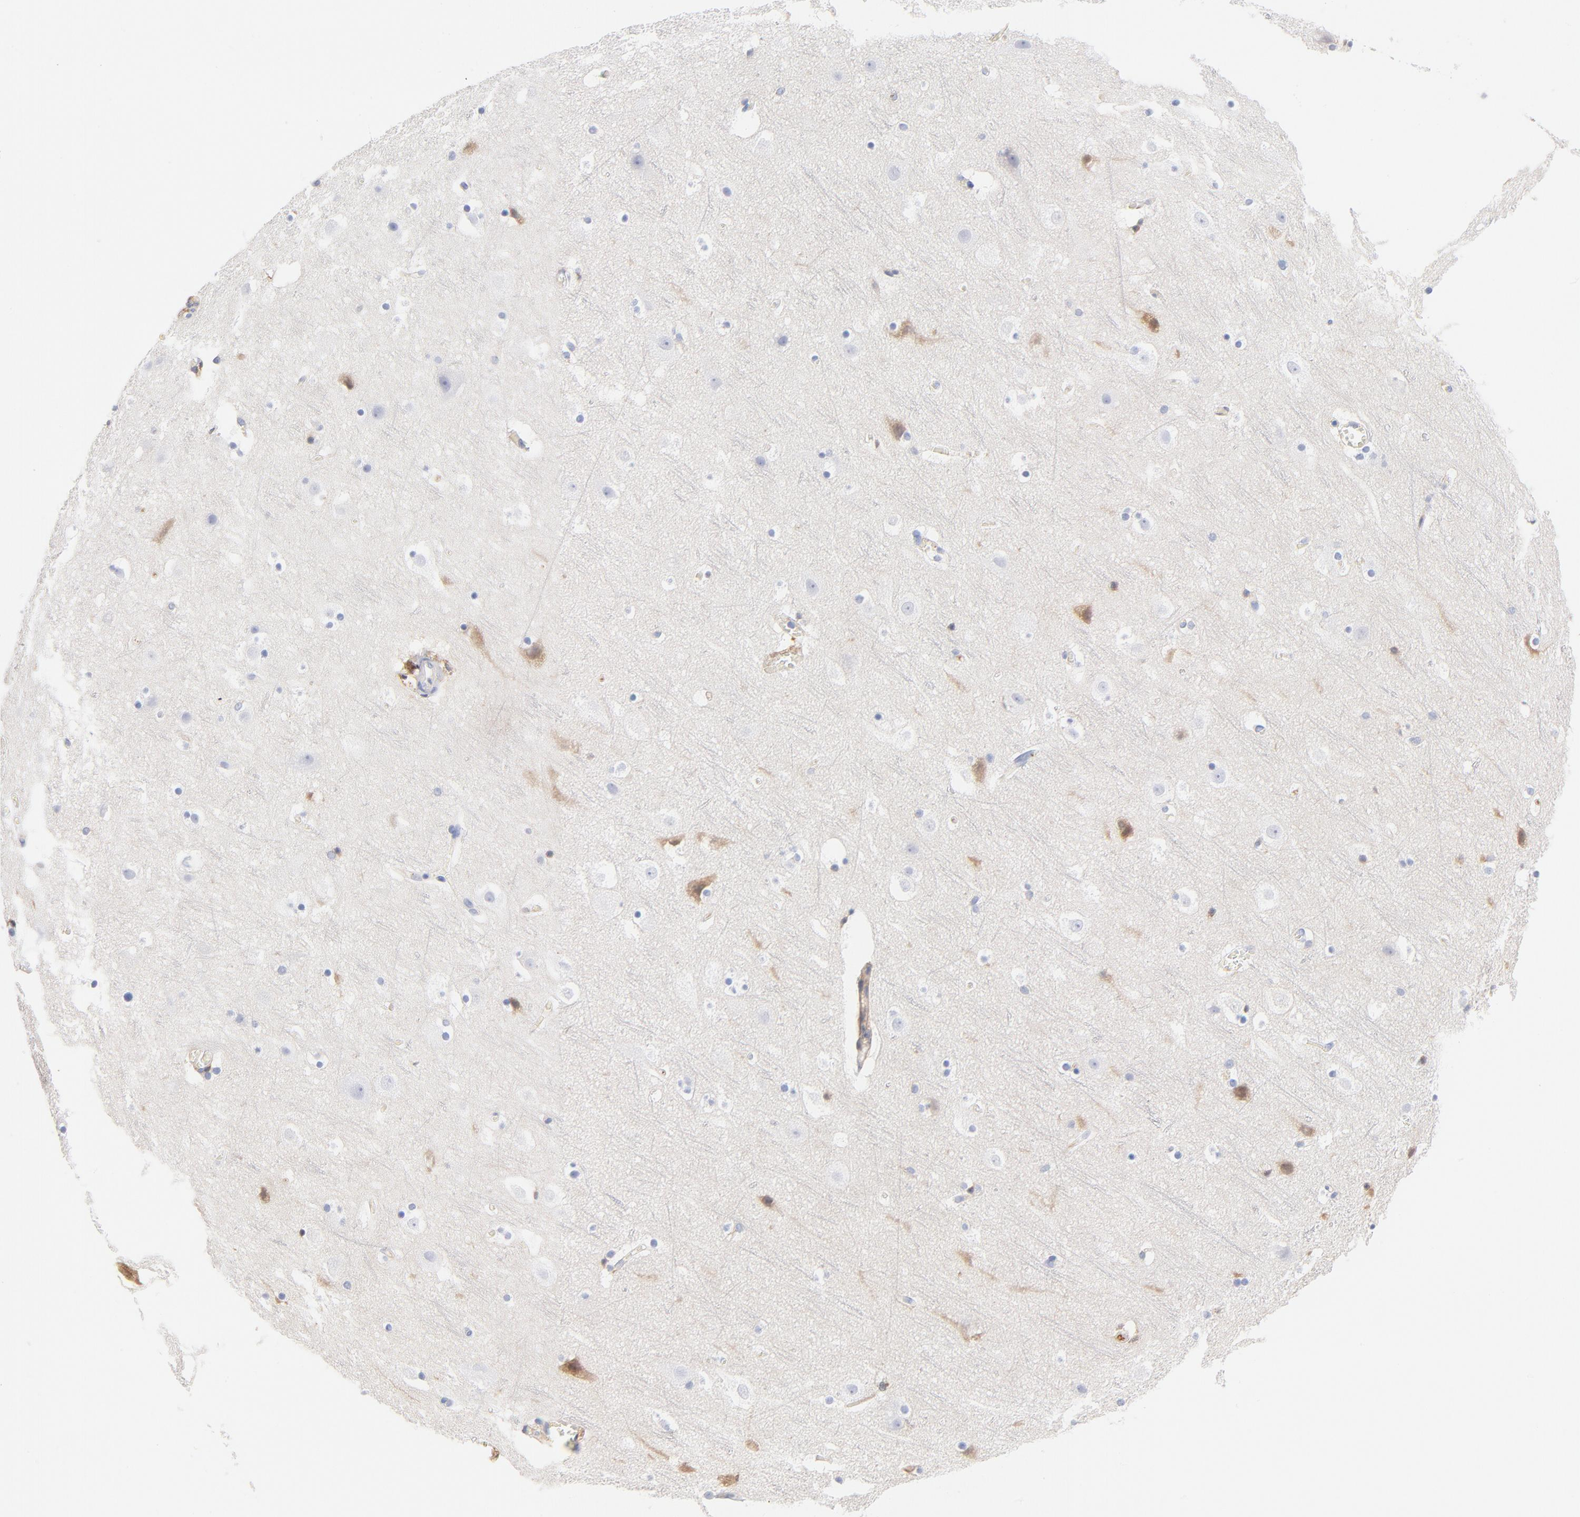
{"staining": {"intensity": "strong", "quantity": "<25%", "location": "cytoplasmic/membranous"}, "tissue": "cerebral cortex", "cell_type": "Endothelial cells", "image_type": "normal", "snomed": [{"axis": "morphology", "description": "Normal tissue, NOS"}, {"axis": "topography", "description": "Cerebral cortex"}], "caption": "A high-resolution photomicrograph shows immunohistochemistry staining of unremarkable cerebral cortex, which reveals strong cytoplasmic/membranous expression in approximately <25% of endothelial cells.", "gene": "C3", "patient": {"sex": "male", "age": 45}}